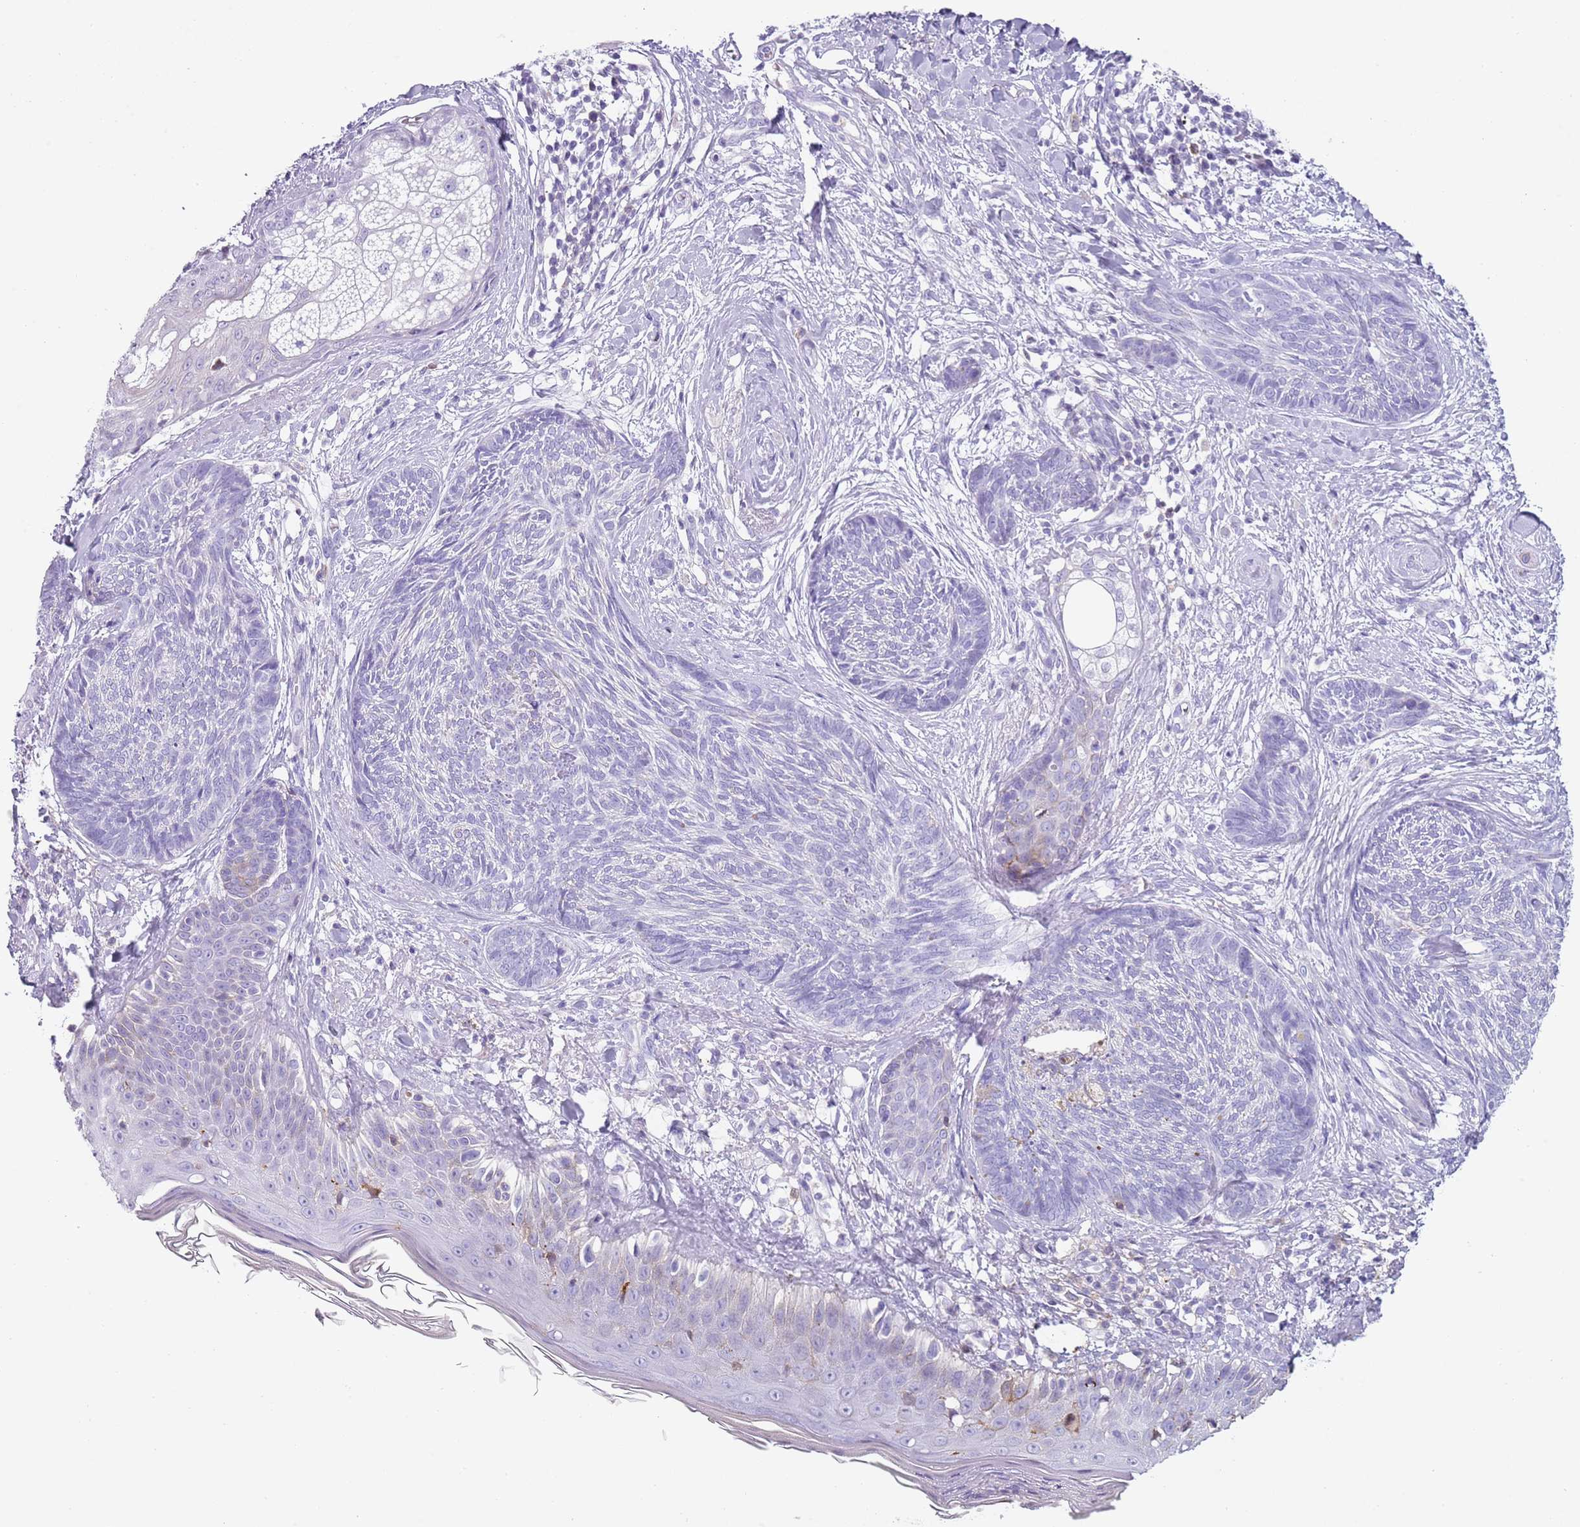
{"staining": {"intensity": "negative", "quantity": "none", "location": "none"}, "tissue": "skin cancer", "cell_type": "Tumor cells", "image_type": "cancer", "snomed": [{"axis": "morphology", "description": "Basal cell carcinoma"}, {"axis": "topography", "description": "Skin"}], "caption": "A photomicrograph of human skin basal cell carcinoma is negative for staining in tumor cells.", "gene": "NBPF20", "patient": {"sex": "male", "age": 73}}